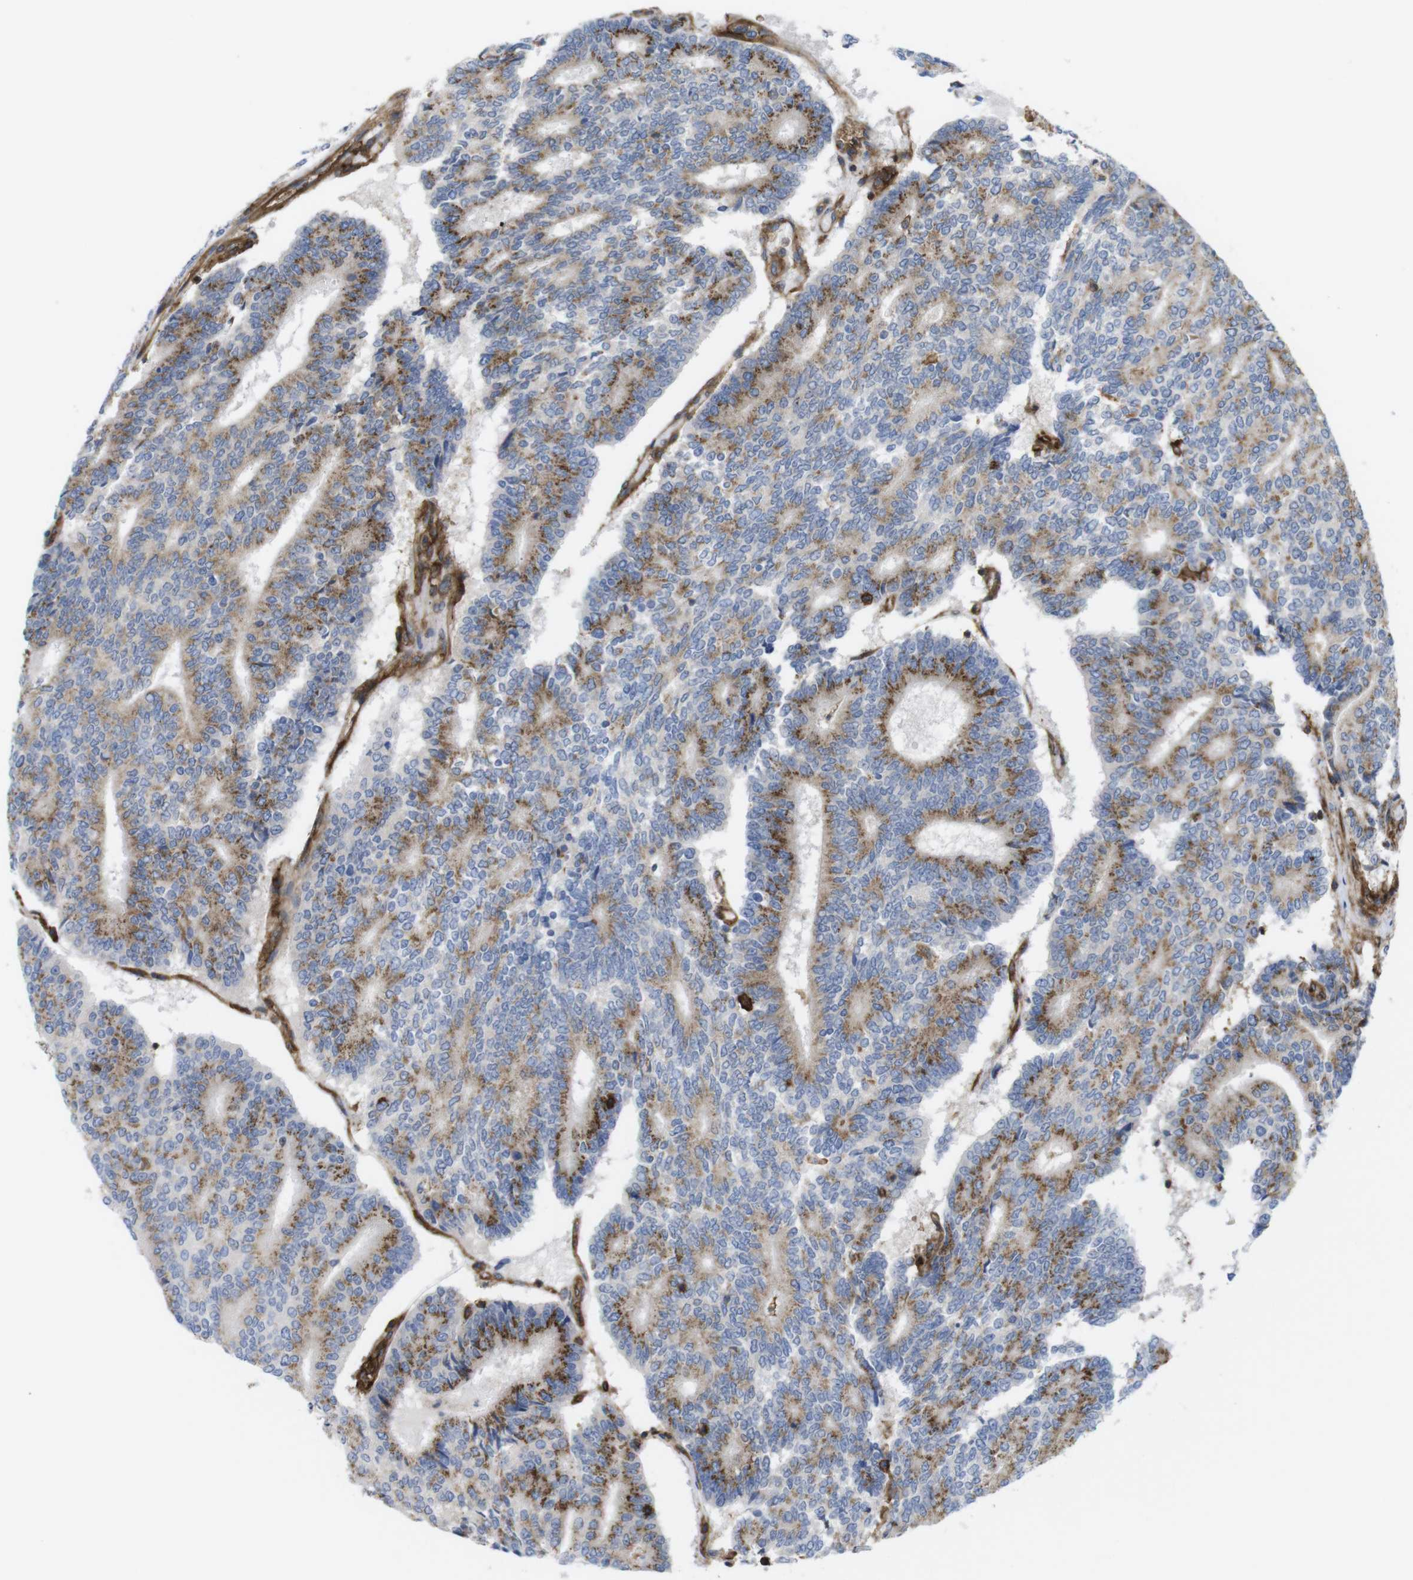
{"staining": {"intensity": "moderate", "quantity": ">75%", "location": "cytoplasmic/membranous"}, "tissue": "prostate cancer", "cell_type": "Tumor cells", "image_type": "cancer", "snomed": [{"axis": "morphology", "description": "Normal tissue, NOS"}, {"axis": "morphology", "description": "Adenocarcinoma, High grade"}, {"axis": "topography", "description": "Prostate"}, {"axis": "topography", "description": "Seminal veicle"}], "caption": "The photomicrograph demonstrates a brown stain indicating the presence of a protein in the cytoplasmic/membranous of tumor cells in prostate adenocarcinoma (high-grade).", "gene": "CCR6", "patient": {"sex": "male", "age": 55}}